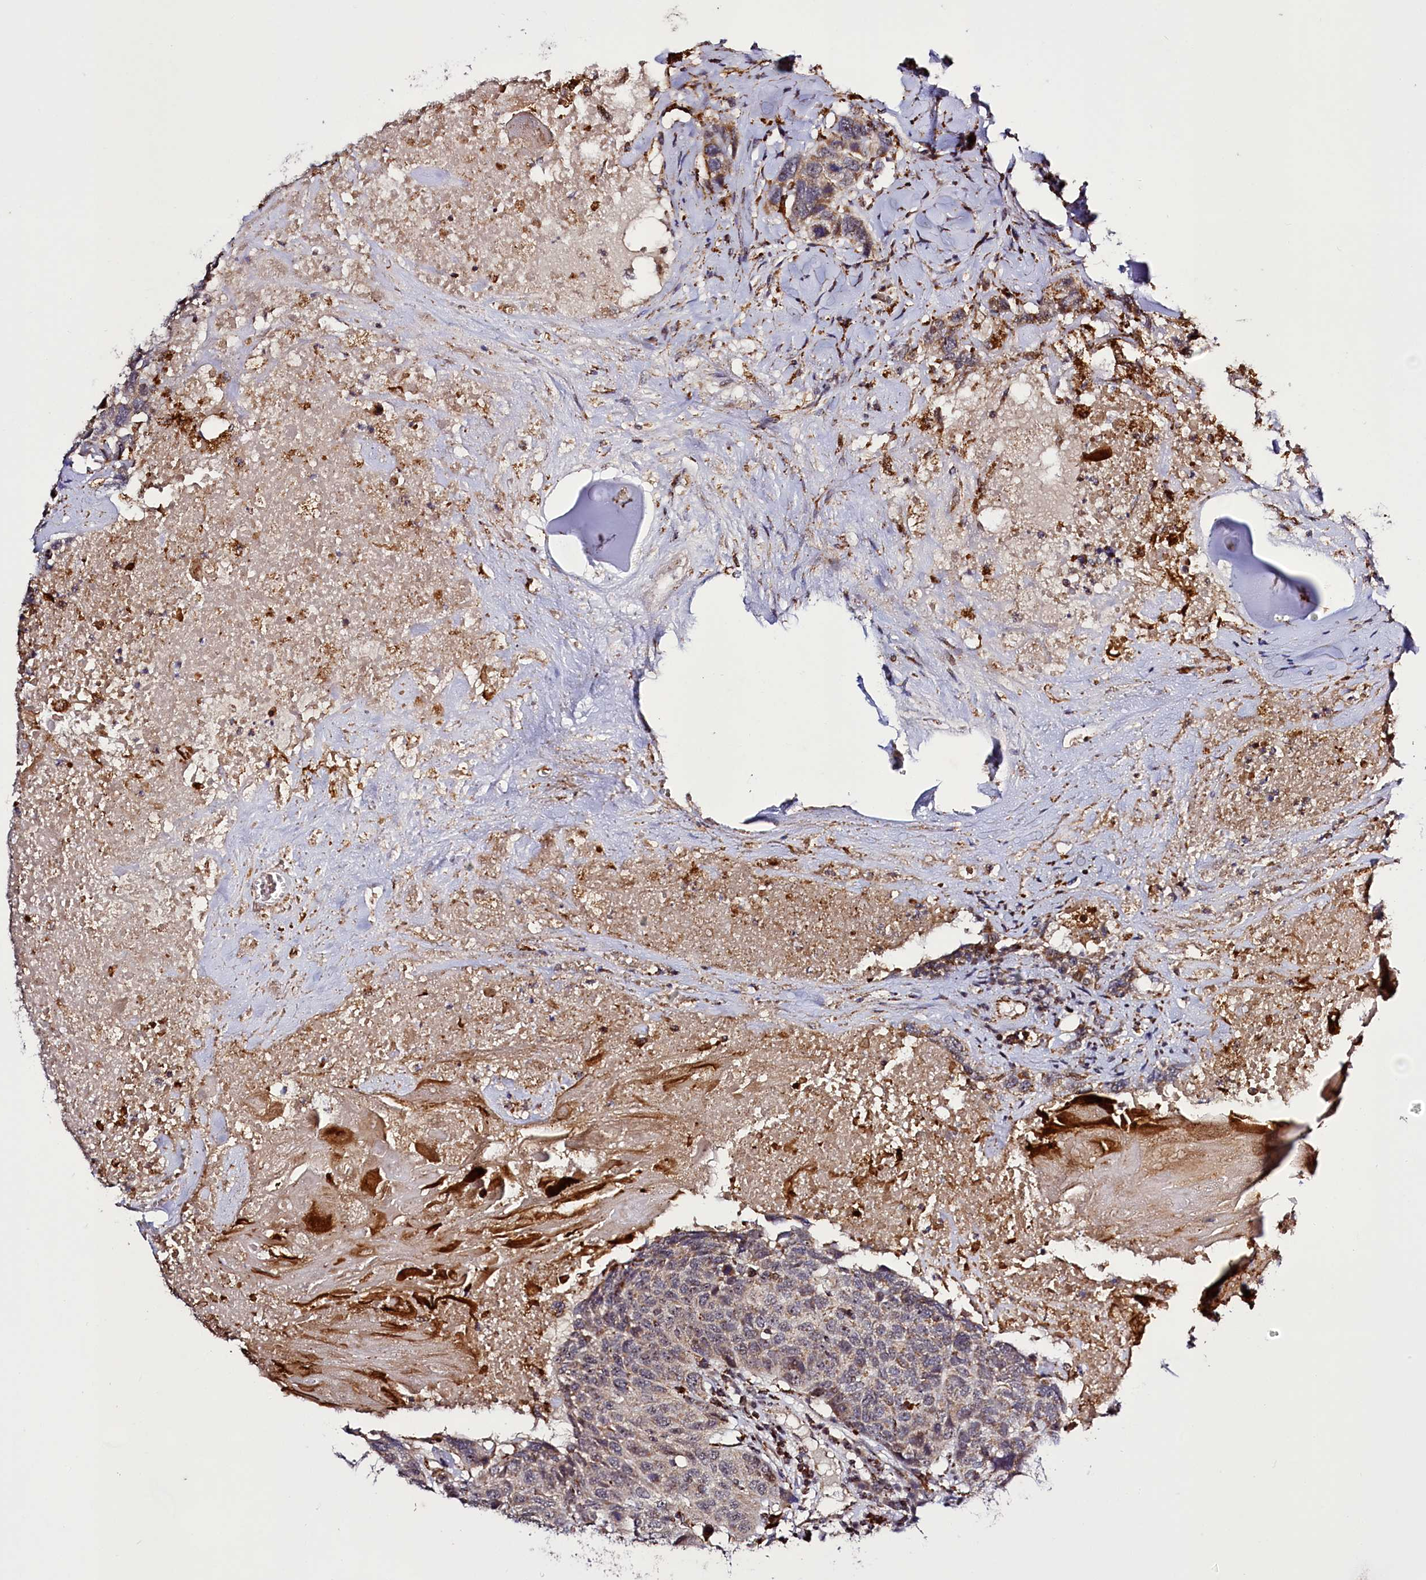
{"staining": {"intensity": "weak", "quantity": ">75%", "location": "cytoplasmic/membranous"}, "tissue": "head and neck cancer", "cell_type": "Tumor cells", "image_type": "cancer", "snomed": [{"axis": "morphology", "description": "Squamous cell carcinoma, NOS"}, {"axis": "topography", "description": "Head-Neck"}], "caption": "The immunohistochemical stain shows weak cytoplasmic/membranous expression in tumor cells of head and neck cancer tissue.", "gene": "DYNC2H1", "patient": {"sex": "male", "age": 66}}